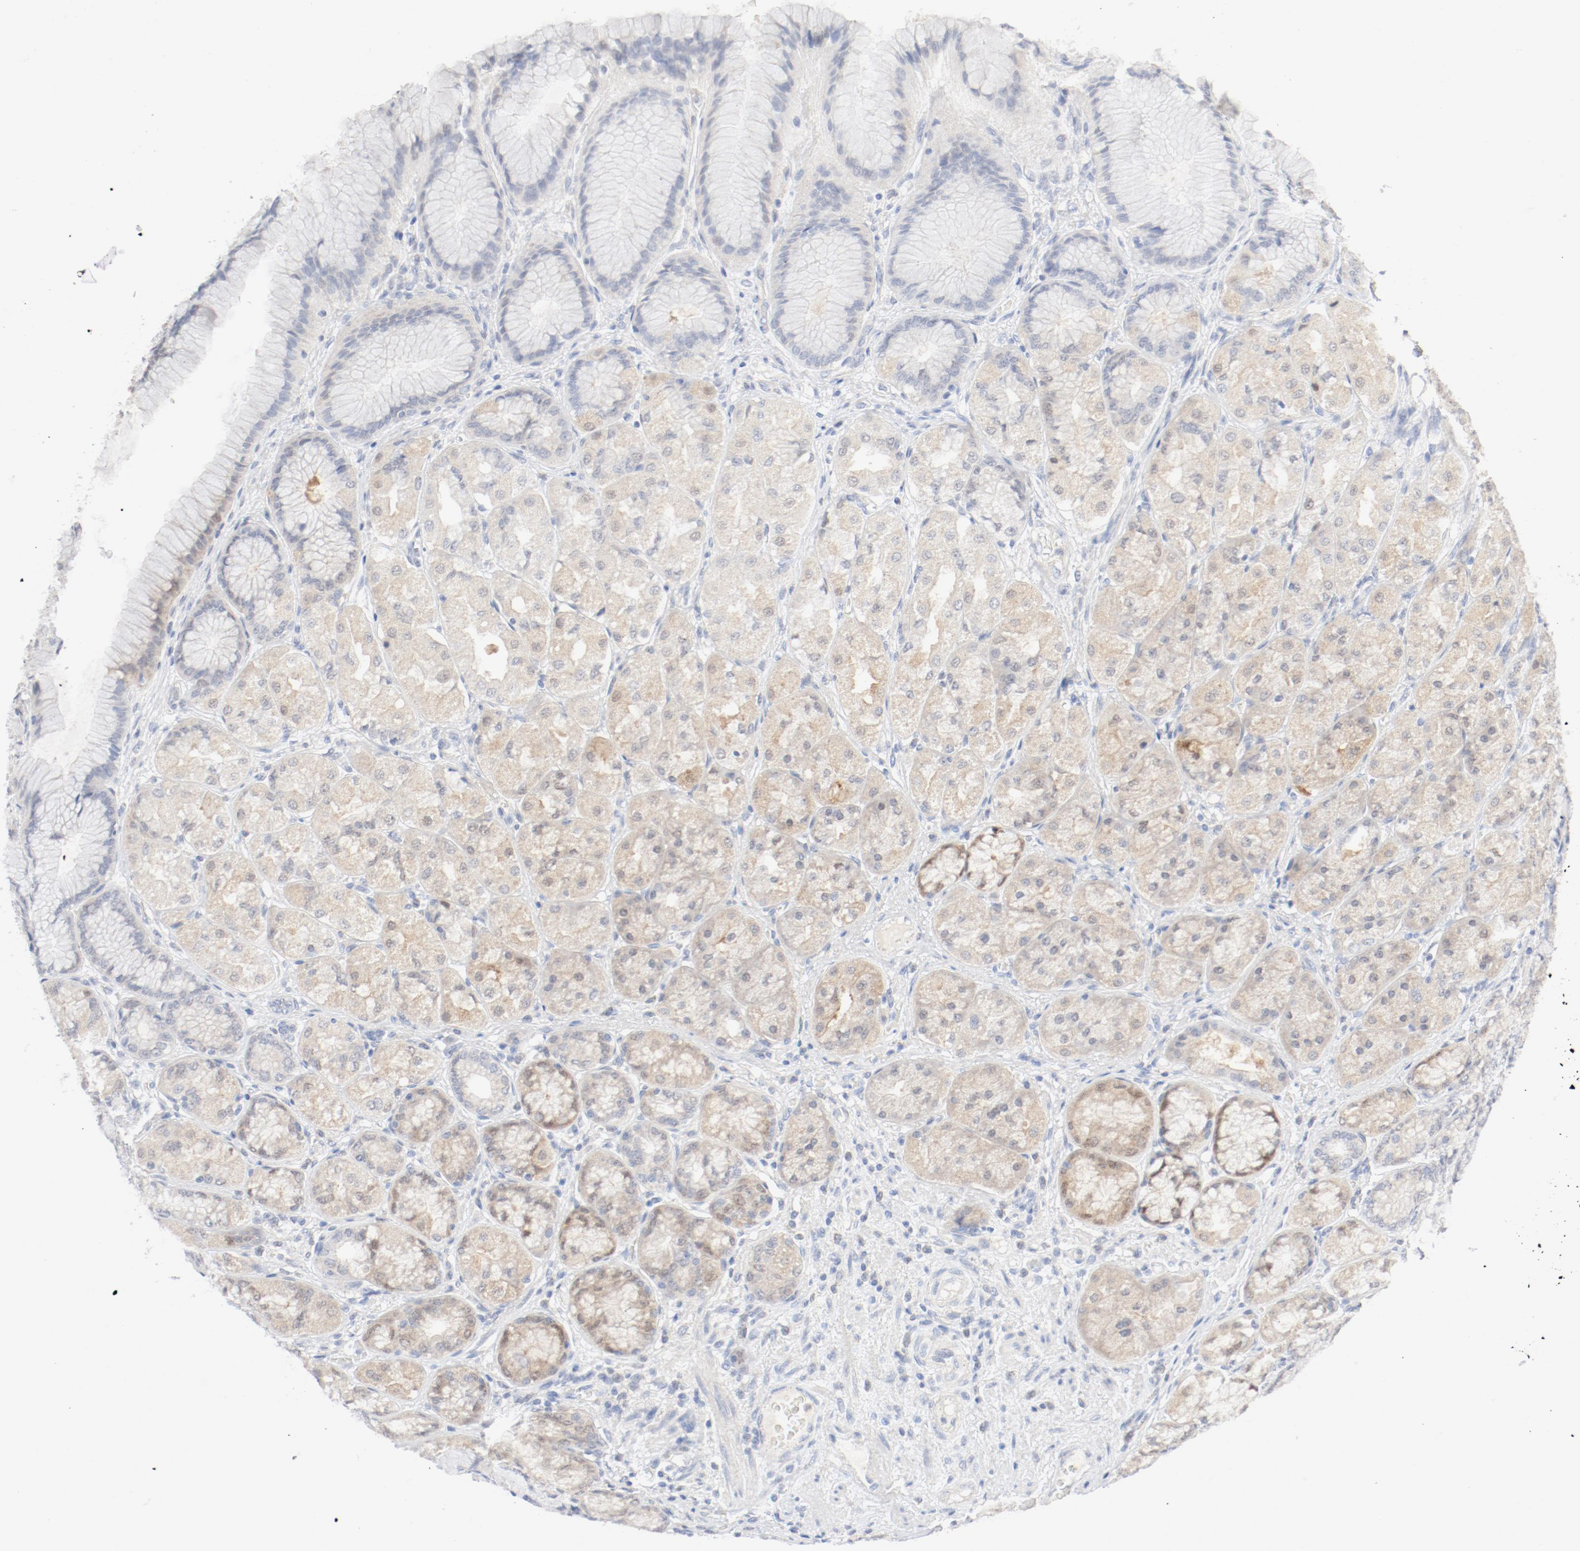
{"staining": {"intensity": "weak", "quantity": "25%-75%", "location": "cytoplasmic/membranous"}, "tissue": "stomach", "cell_type": "Glandular cells", "image_type": "normal", "snomed": [{"axis": "morphology", "description": "Normal tissue, NOS"}, {"axis": "morphology", "description": "Adenocarcinoma, NOS"}, {"axis": "topography", "description": "Stomach"}, {"axis": "topography", "description": "Stomach, lower"}], "caption": "High-power microscopy captured an IHC histopathology image of normal stomach, revealing weak cytoplasmic/membranous staining in approximately 25%-75% of glandular cells.", "gene": "PGM1", "patient": {"sex": "female", "age": 65}}